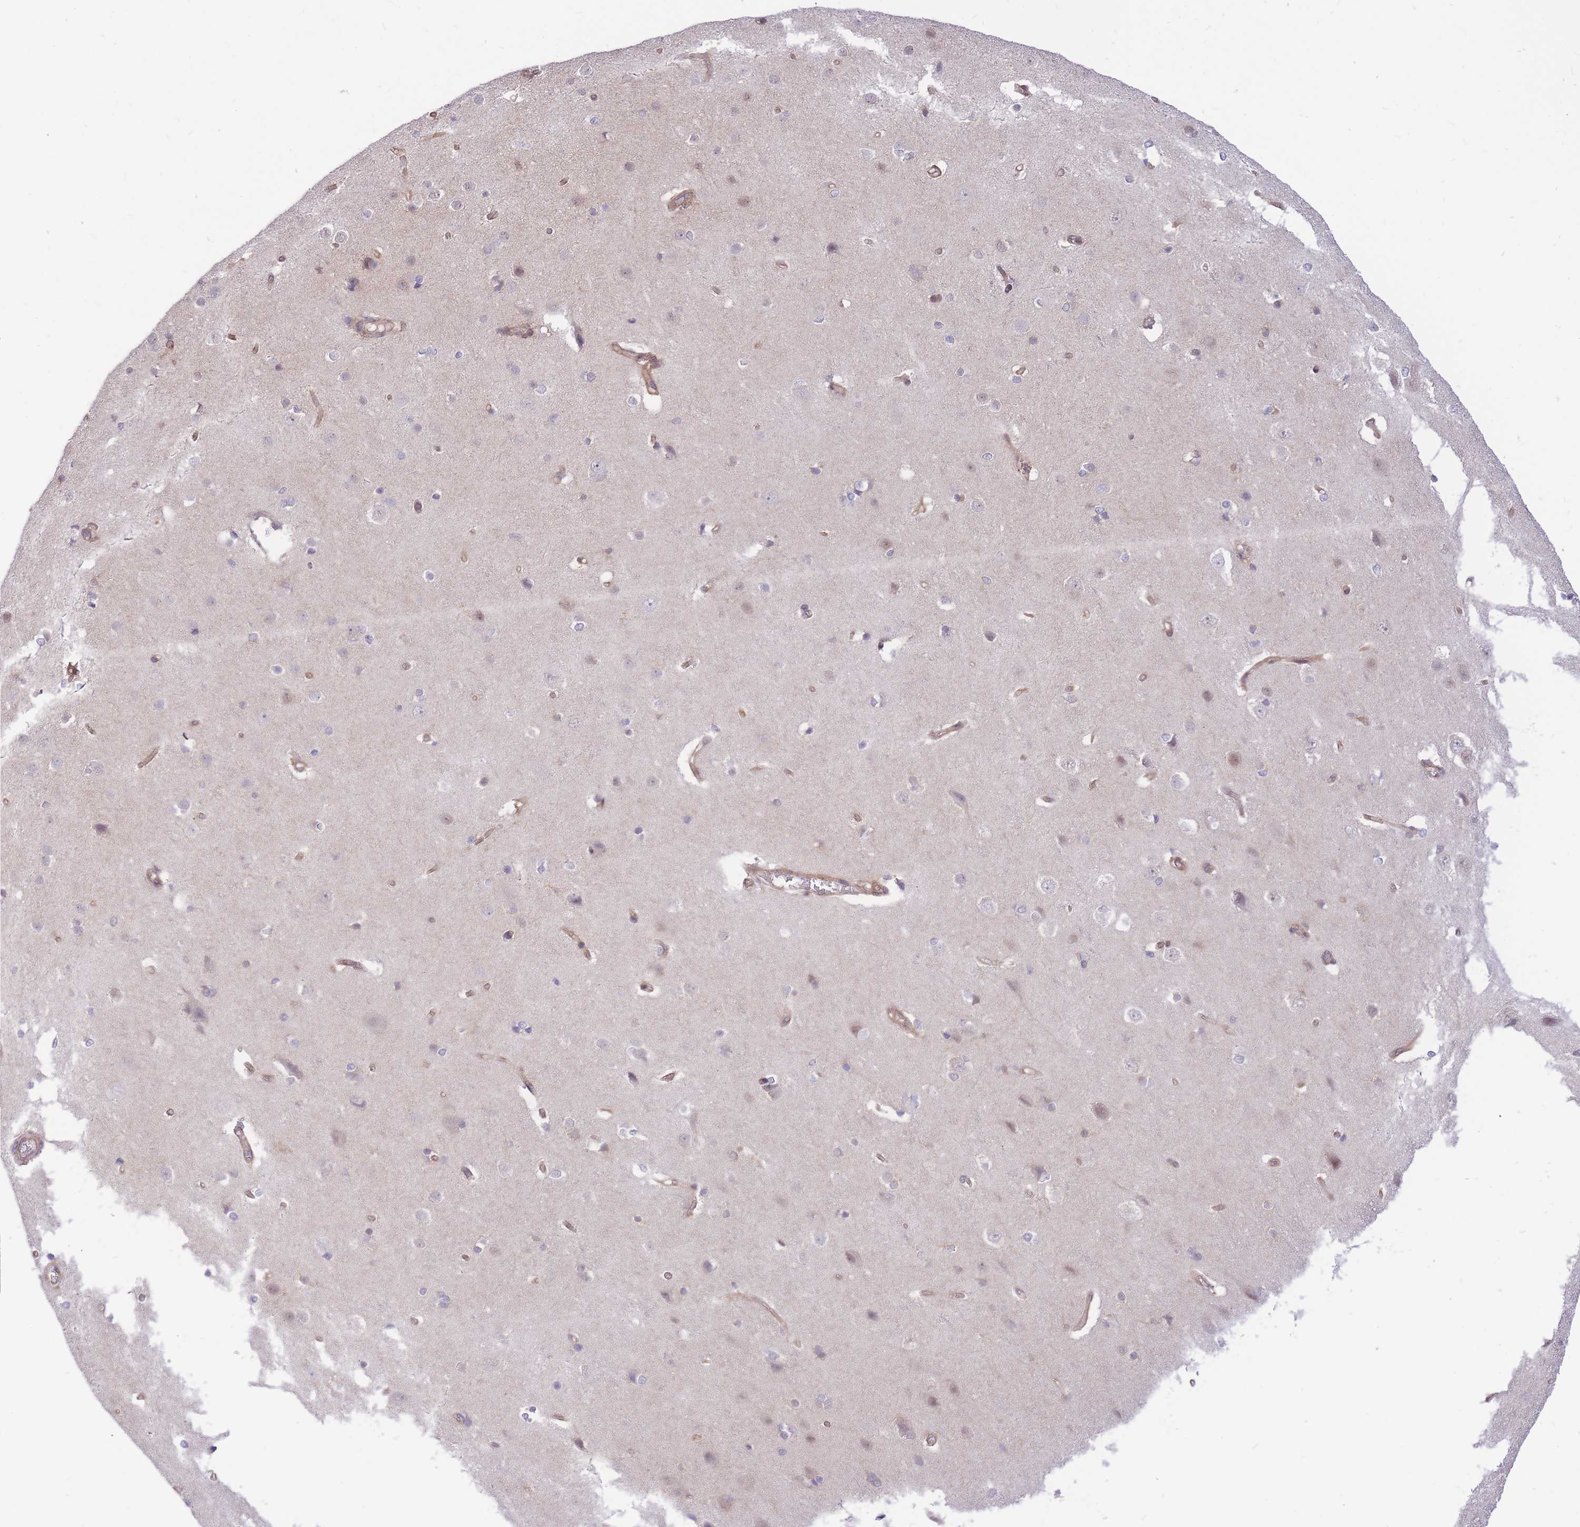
{"staining": {"intensity": "moderate", "quantity": ">75%", "location": "cytoplasmic/membranous"}, "tissue": "cerebral cortex", "cell_type": "Endothelial cells", "image_type": "normal", "snomed": [{"axis": "morphology", "description": "Normal tissue, NOS"}, {"axis": "topography", "description": "Cerebral cortex"}], "caption": "Benign cerebral cortex was stained to show a protein in brown. There is medium levels of moderate cytoplasmic/membranous positivity in about >75% of endothelial cells.", "gene": "MINDY2", "patient": {"sex": "male", "age": 37}}